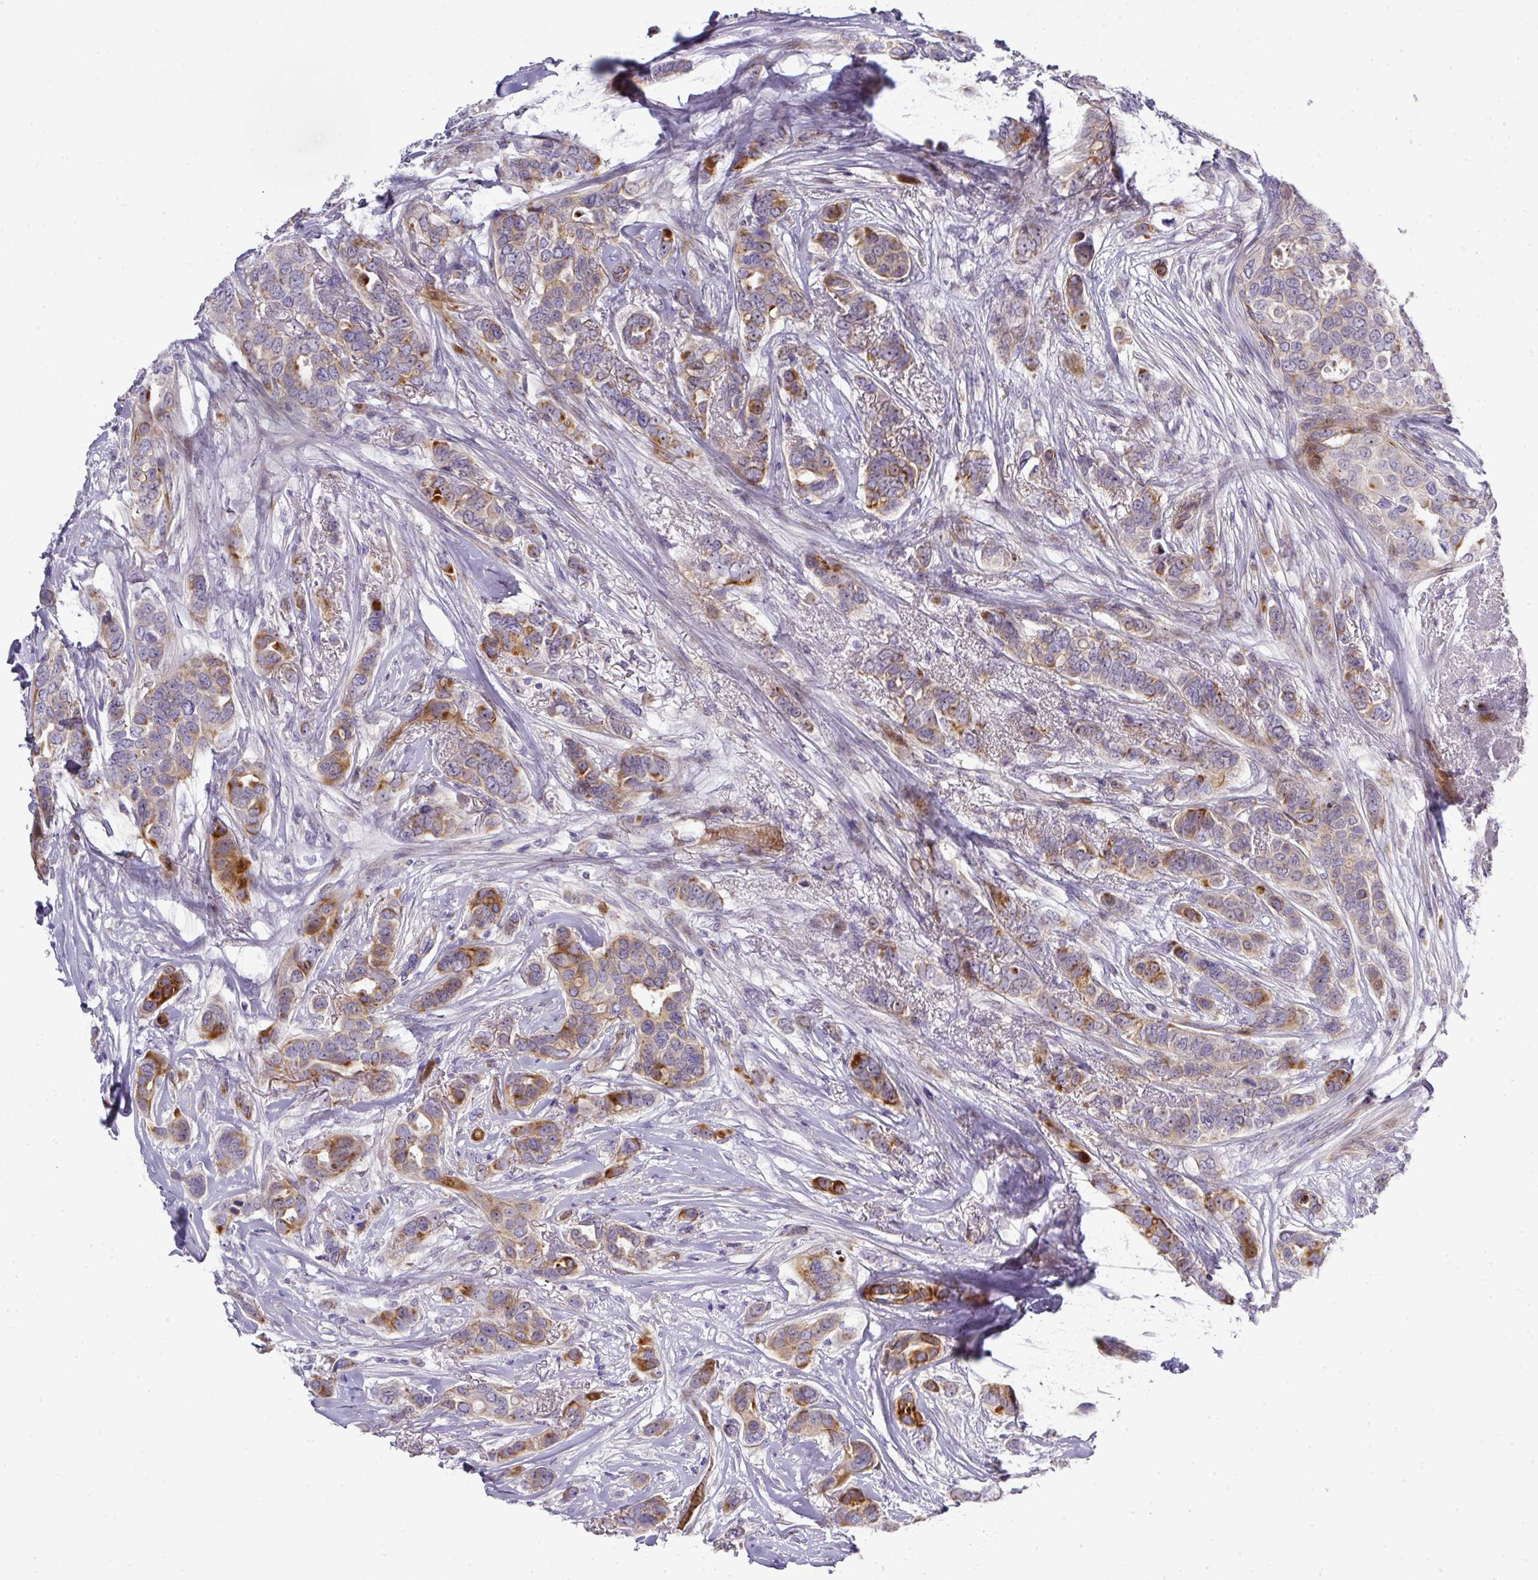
{"staining": {"intensity": "strong", "quantity": "25%-75%", "location": "cytoplasmic/membranous"}, "tissue": "breast cancer", "cell_type": "Tumor cells", "image_type": "cancer", "snomed": [{"axis": "morphology", "description": "Lobular carcinoma"}, {"axis": "topography", "description": "Breast"}], "caption": "Tumor cells reveal high levels of strong cytoplasmic/membranous positivity in about 25%-75% of cells in human breast cancer (lobular carcinoma).", "gene": "ATP6V1F", "patient": {"sex": "female", "age": 51}}